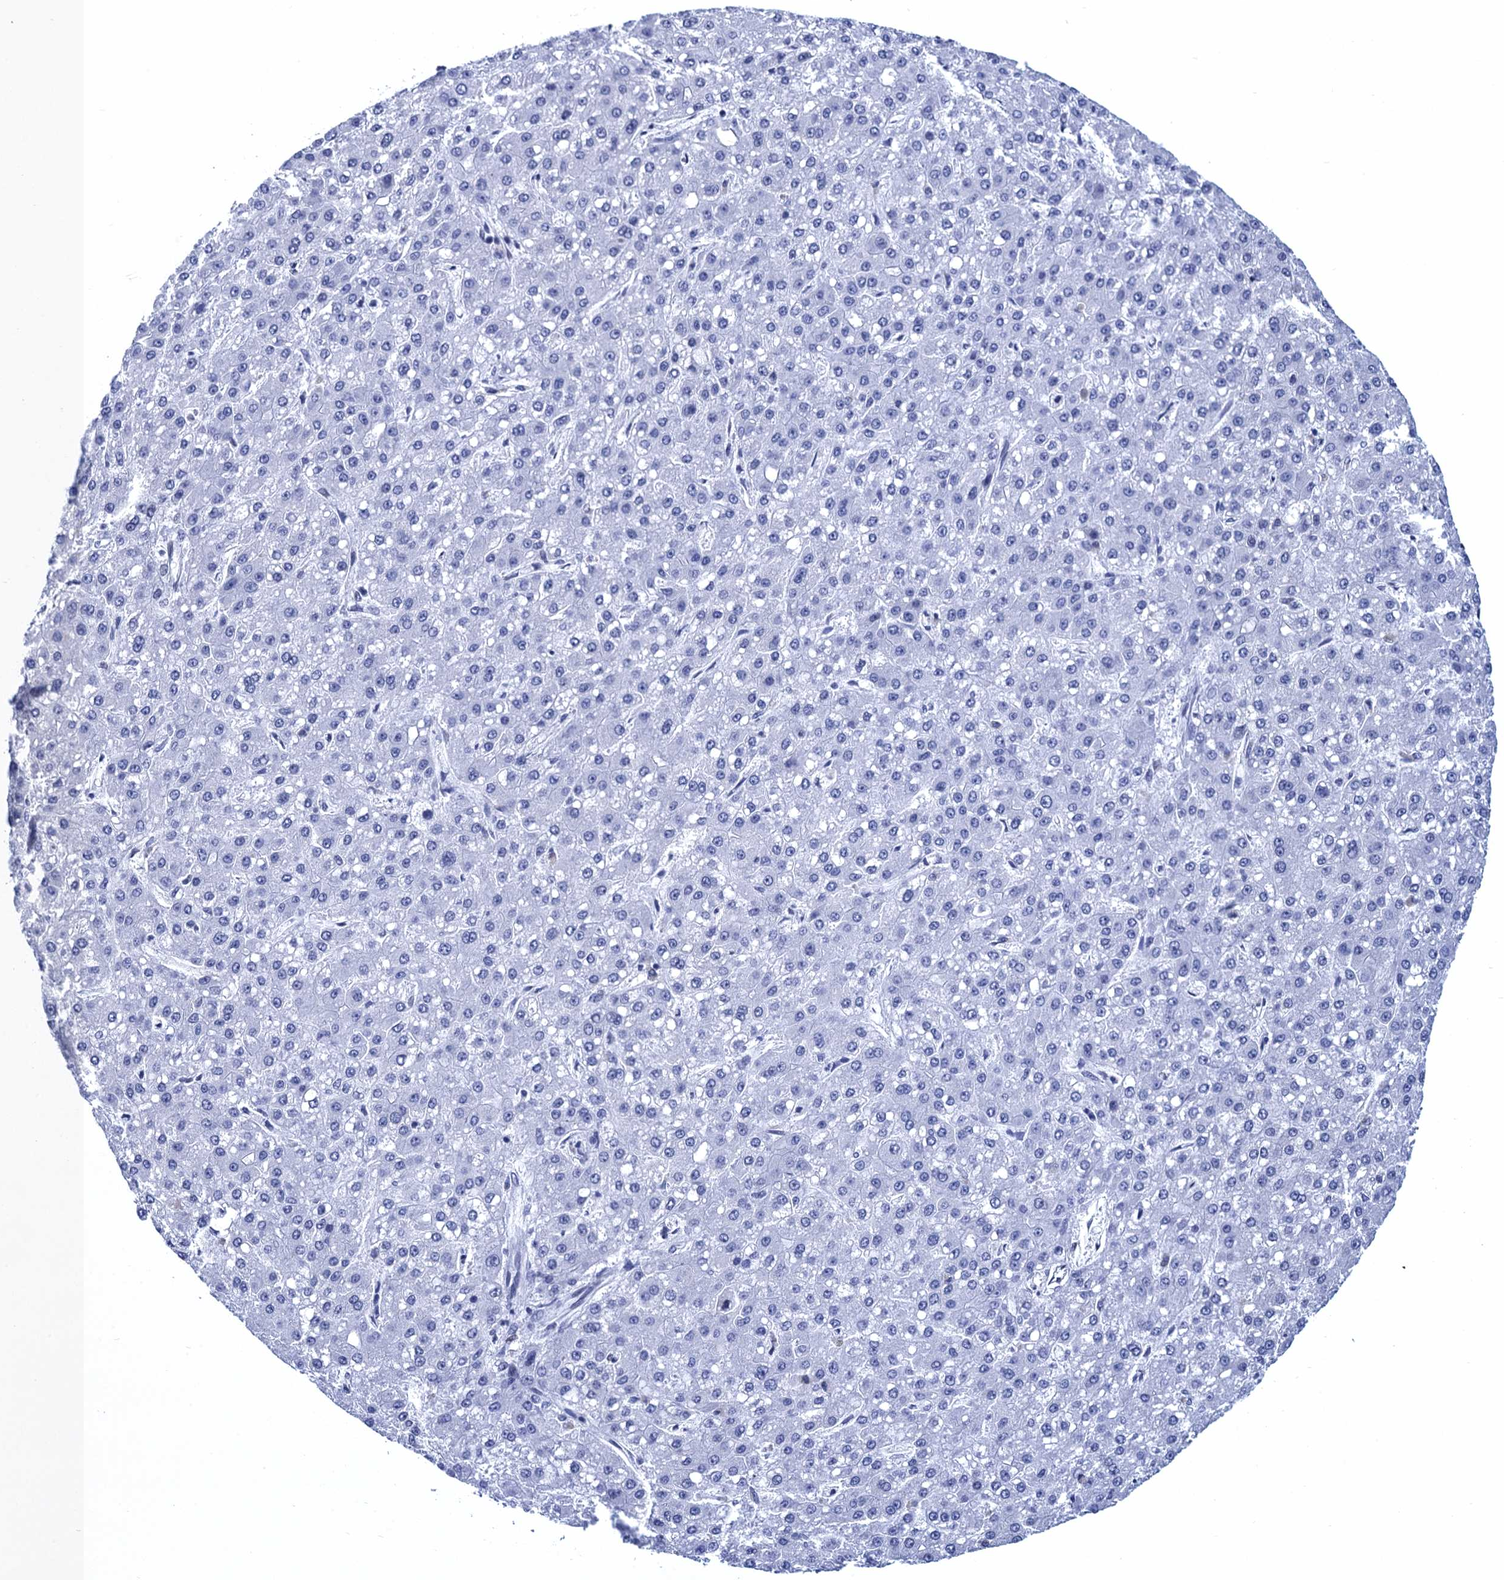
{"staining": {"intensity": "negative", "quantity": "none", "location": "none"}, "tissue": "liver cancer", "cell_type": "Tumor cells", "image_type": "cancer", "snomed": [{"axis": "morphology", "description": "Carcinoma, Hepatocellular, NOS"}, {"axis": "topography", "description": "Liver"}], "caption": "Immunohistochemistry (IHC) photomicrograph of neoplastic tissue: liver cancer stained with DAB (3,3'-diaminobenzidine) exhibits no significant protein staining in tumor cells.", "gene": "METTL25", "patient": {"sex": "male", "age": 67}}